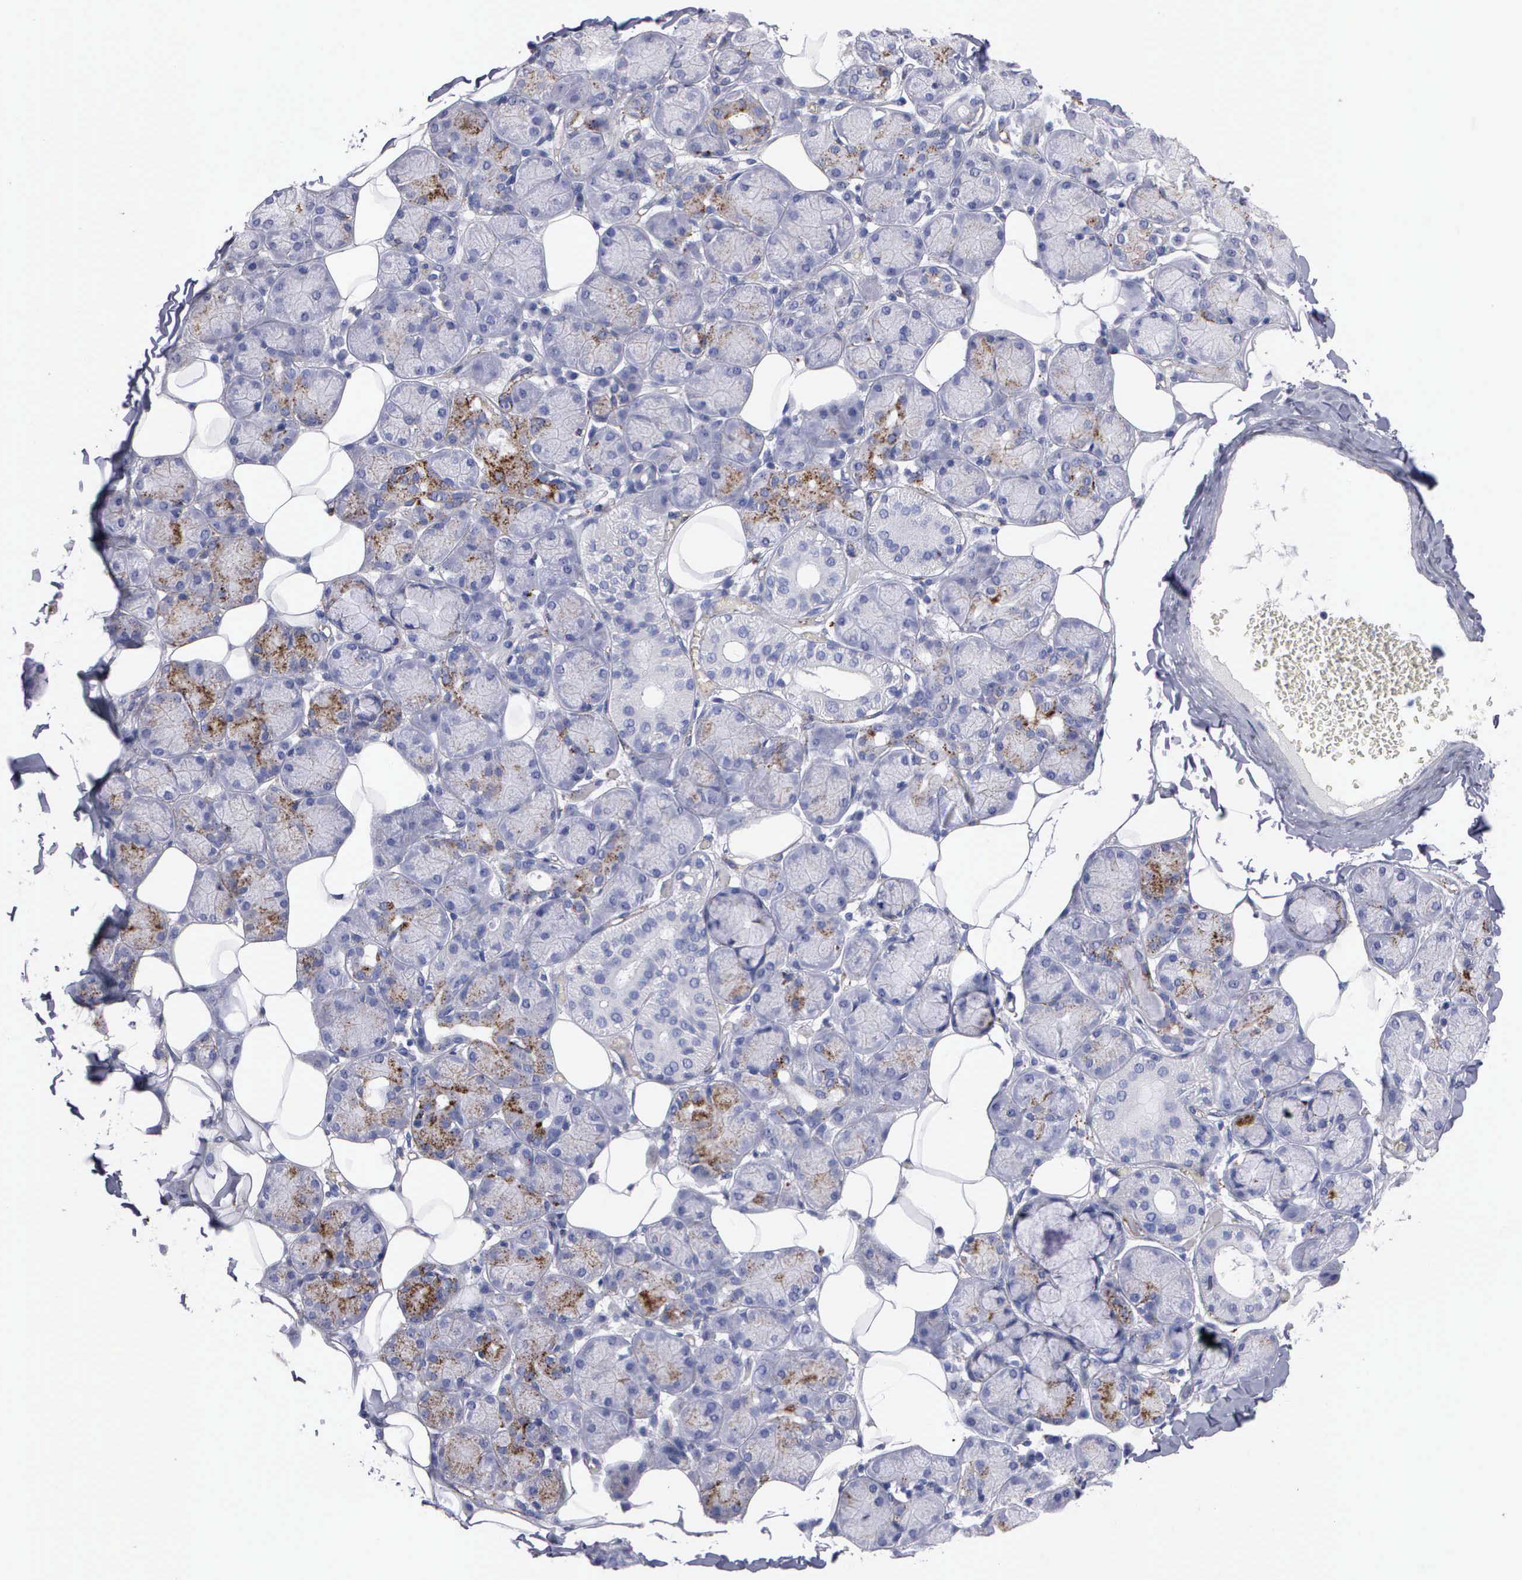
{"staining": {"intensity": "strong", "quantity": "<25%", "location": "cytoplasmic/membranous"}, "tissue": "salivary gland", "cell_type": "Glandular cells", "image_type": "normal", "snomed": [{"axis": "morphology", "description": "Normal tissue, NOS"}, {"axis": "topography", "description": "Salivary gland"}], "caption": "Protein positivity by immunohistochemistry exhibits strong cytoplasmic/membranous positivity in about <25% of glandular cells in normal salivary gland. (Stains: DAB in brown, nuclei in blue, Microscopy: brightfield microscopy at high magnification).", "gene": "CTSL", "patient": {"sex": "male", "age": 54}}